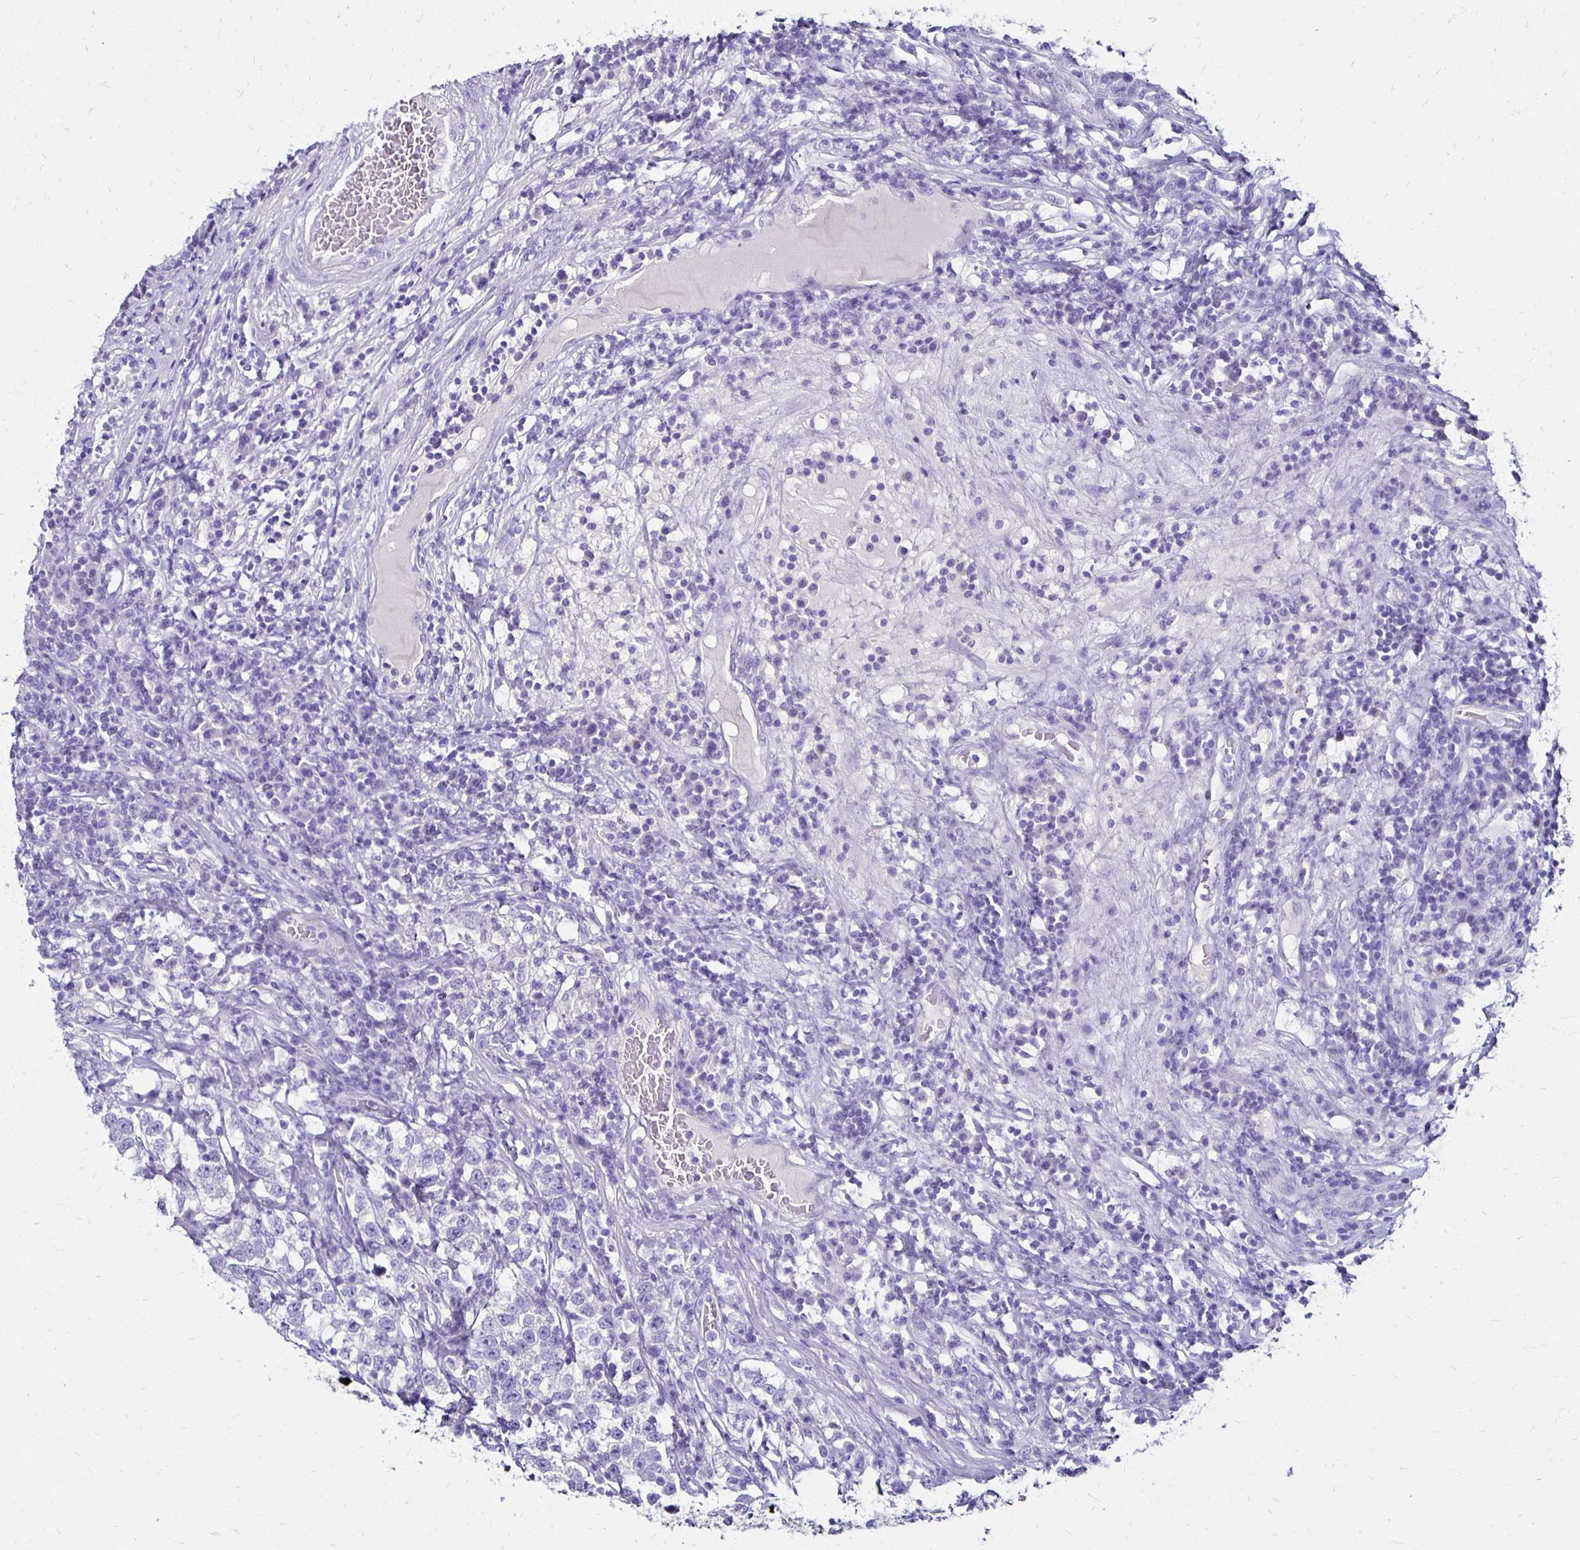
{"staining": {"intensity": "negative", "quantity": "none", "location": "none"}, "tissue": "testis cancer", "cell_type": "Tumor cells", "image_type": "cancer", "snomed": [{"axis": "morphology", "description": "Seminoma, NOS"}, {"axis": "topography", "description": "Testis"}], "caption": "Immunohistochemical staining of human testis cancer (seminoma) shows no significant staining in tumor cells. (Brightfield microscopy of DAB IHC at high magnification).", "gene": "KCNT1", "patient": {"sex": "male", "age": 43}}